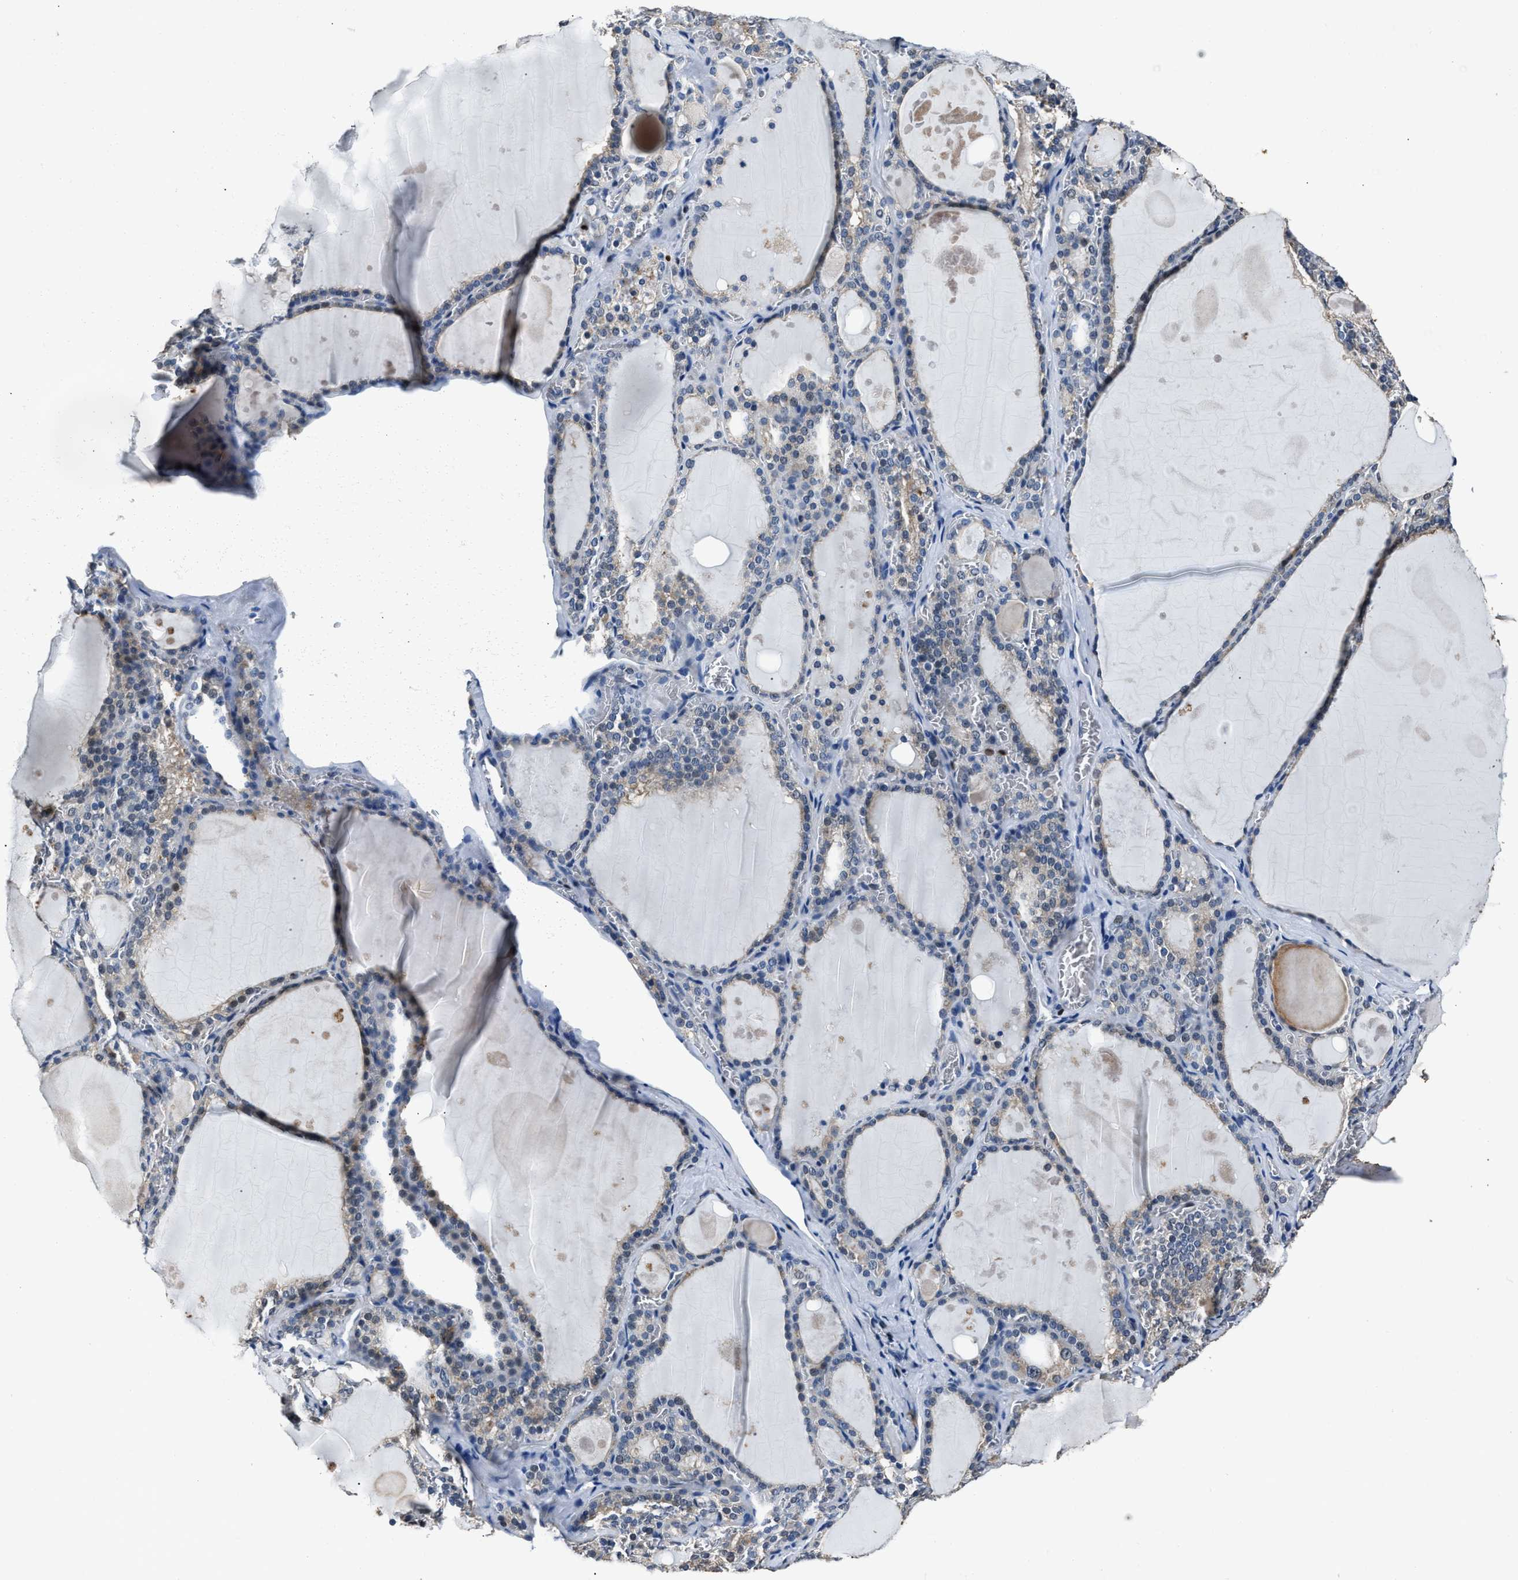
{"staining": {"intensity": "moderate", "quantity": "<25%", "location": "cytoplasmic/membranous"}, "tissue": "thyroid gland", "cell_type": "Glandular cells", "image_type": "normal", "snomed": [{"axis": "morphology", "description": "Normal tissue, NOS"}, {"axis": "topography", "description": "Thyroid gland"}], "caption": "Immunohistochemical staining of unremarkable human thyroid gland displays <25% levels of moderate cytoplasmic/membranous protein positivity in approximately <25% of glandular cells.", "gene": "NSUN5", "patient": {"sex": "male", "age": 56}}